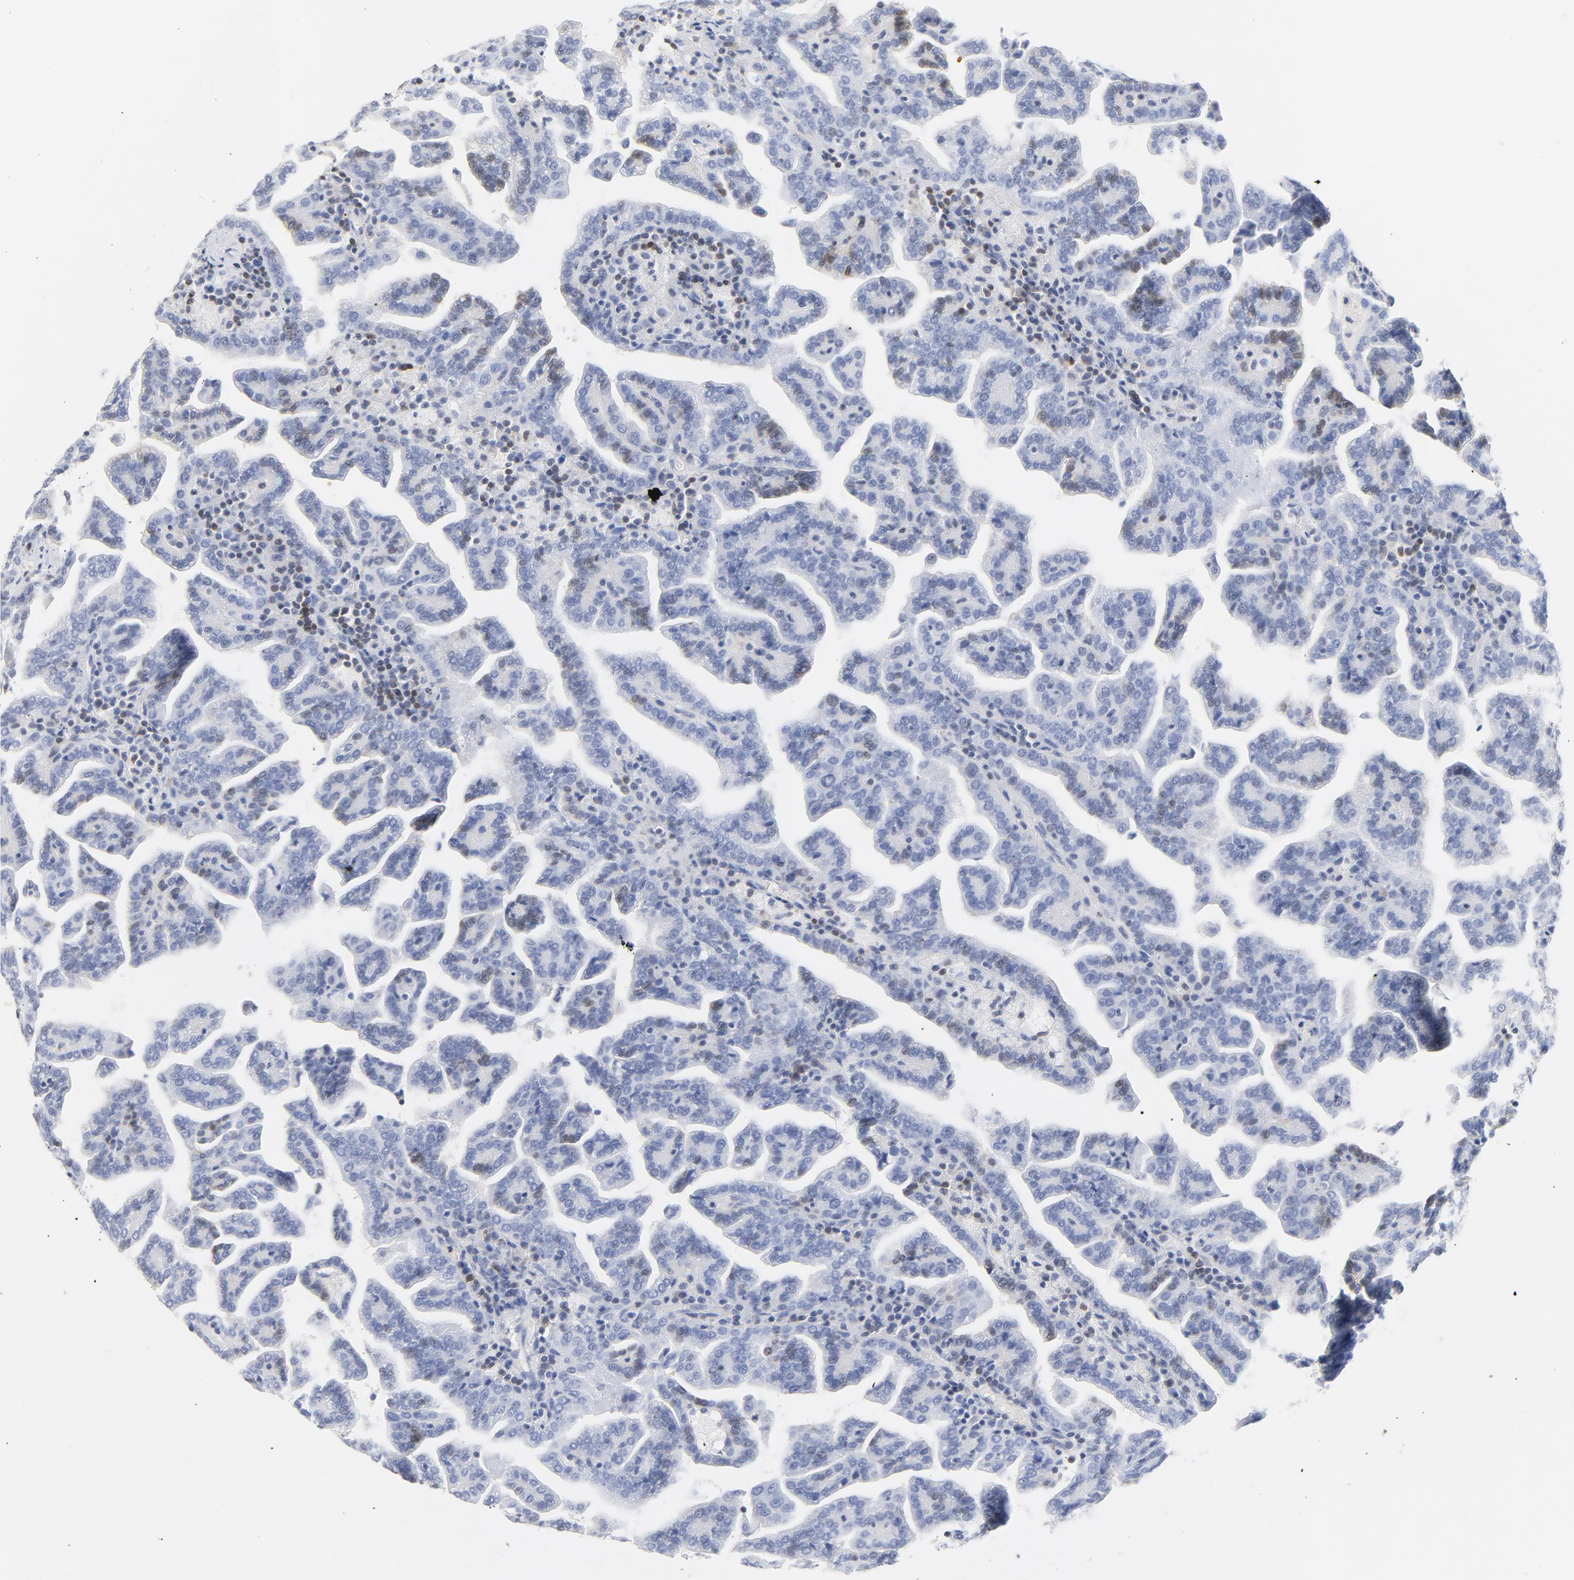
{"staining": {"intensity": "negative", "quantity": "none", "location": "none"}, "tissue": "renal cancer", "cell_type": "Tumor cells", "image_type": "cancer", "snomed": [{"axis": "morphology", "description": "Adenocarcinoma, NOS"}, {"axis": "topography", "description": "Kidney"}], "caption": "This is an IHC photomicrograph of renal cancer (adenocarcinoma). There is no expression in tumor cells.", "gene": "CDKN1B", "patient": {"sex": "male", "age": 61}}